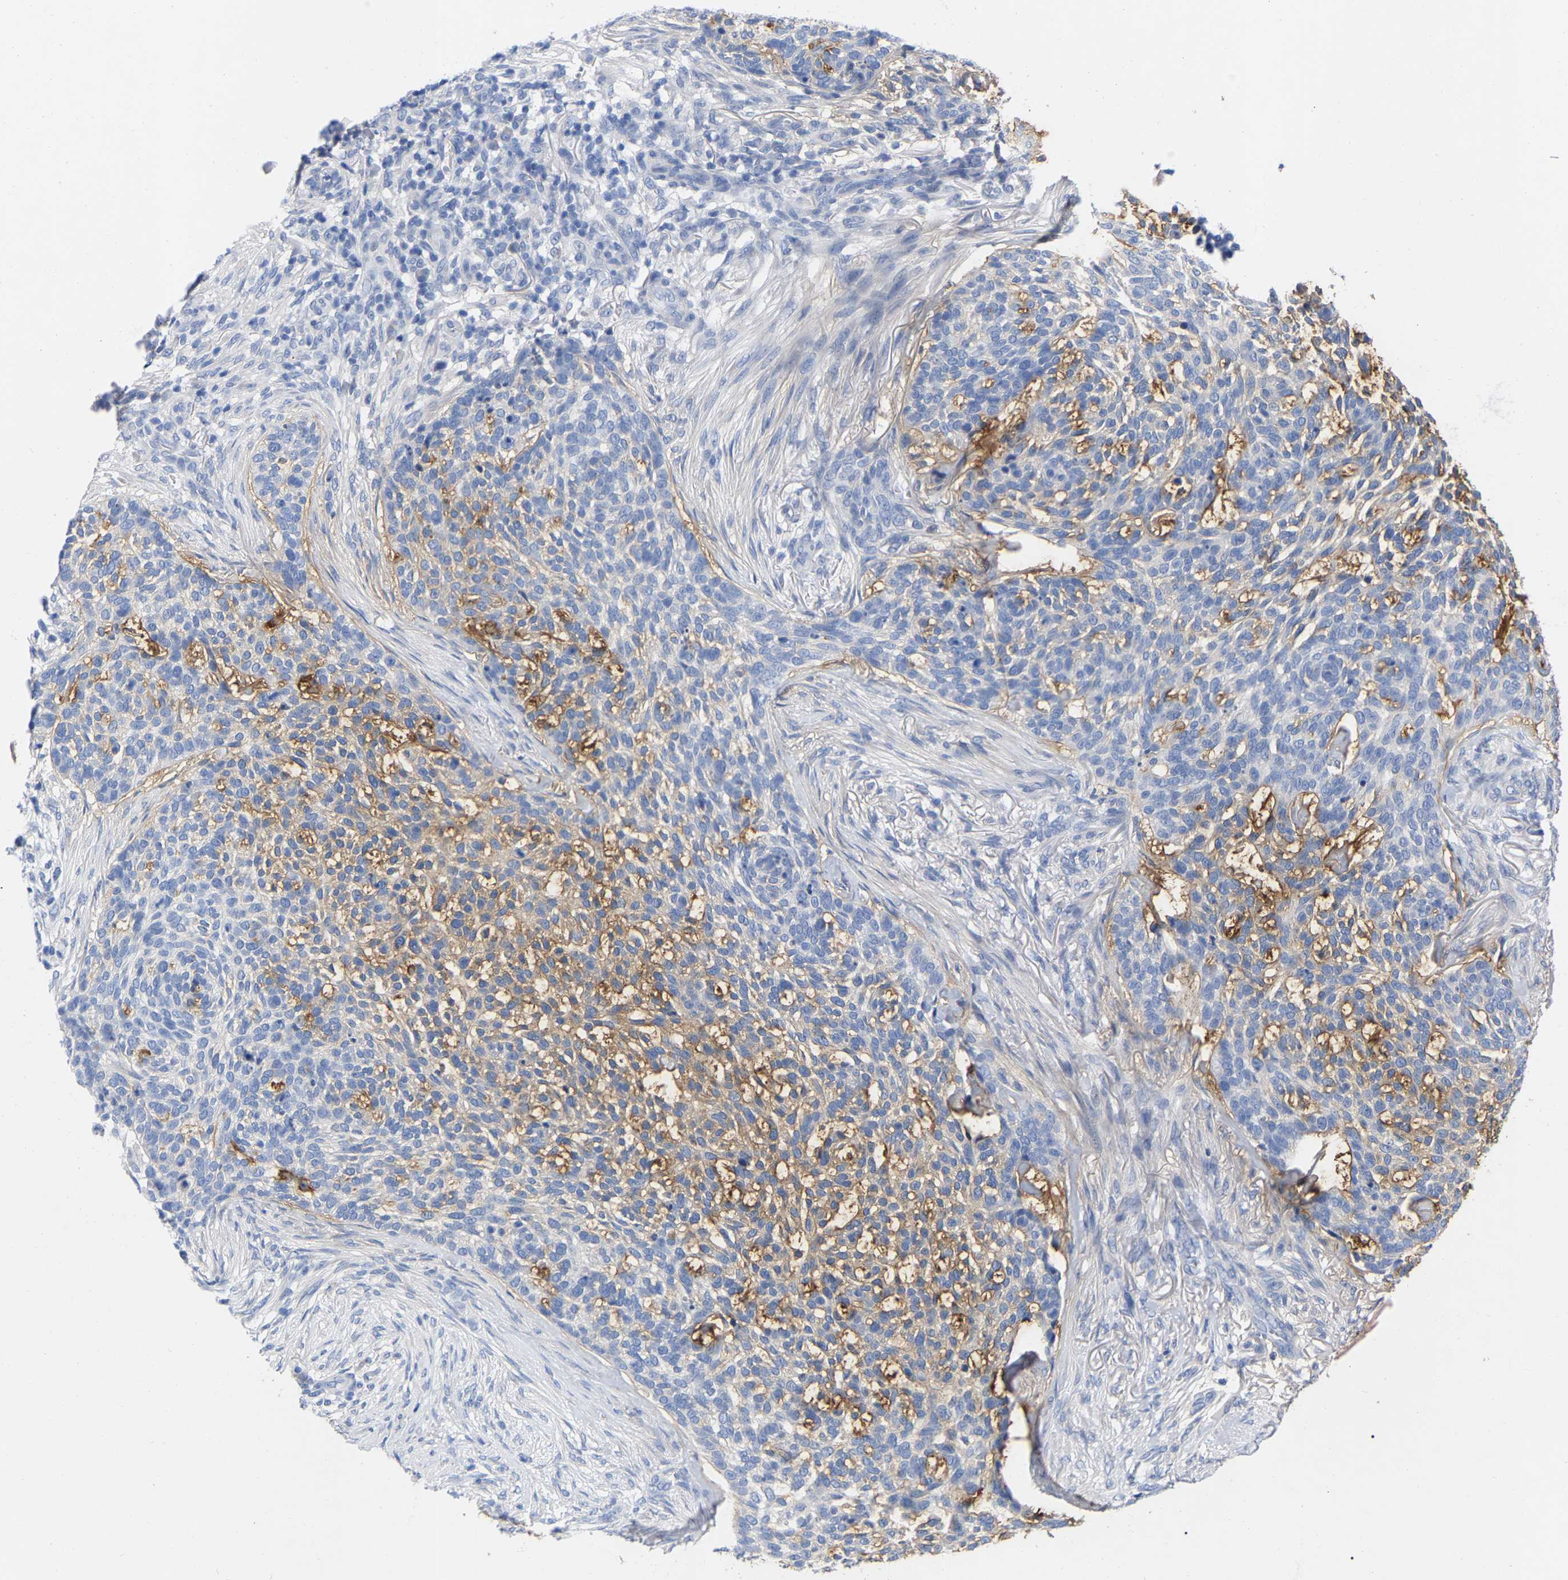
{"staining": {"intensity": "negative", "quantity": "none", "location": "none"}, "tissue": "skin cancer", "cell_type": "Tumor cells", "image_type": "cancer", "snomed": [{"axis": "morphology", "description": "Basal cell carcinoma"}, {"axis": "topography", "description": "Skin"}], "caption": "IHC of basal cell carcinoma (skin) demonstrates no staining in tumor cells.", "gene": "HAPLN1", "patient": {"sex": "female", "age": 64}}